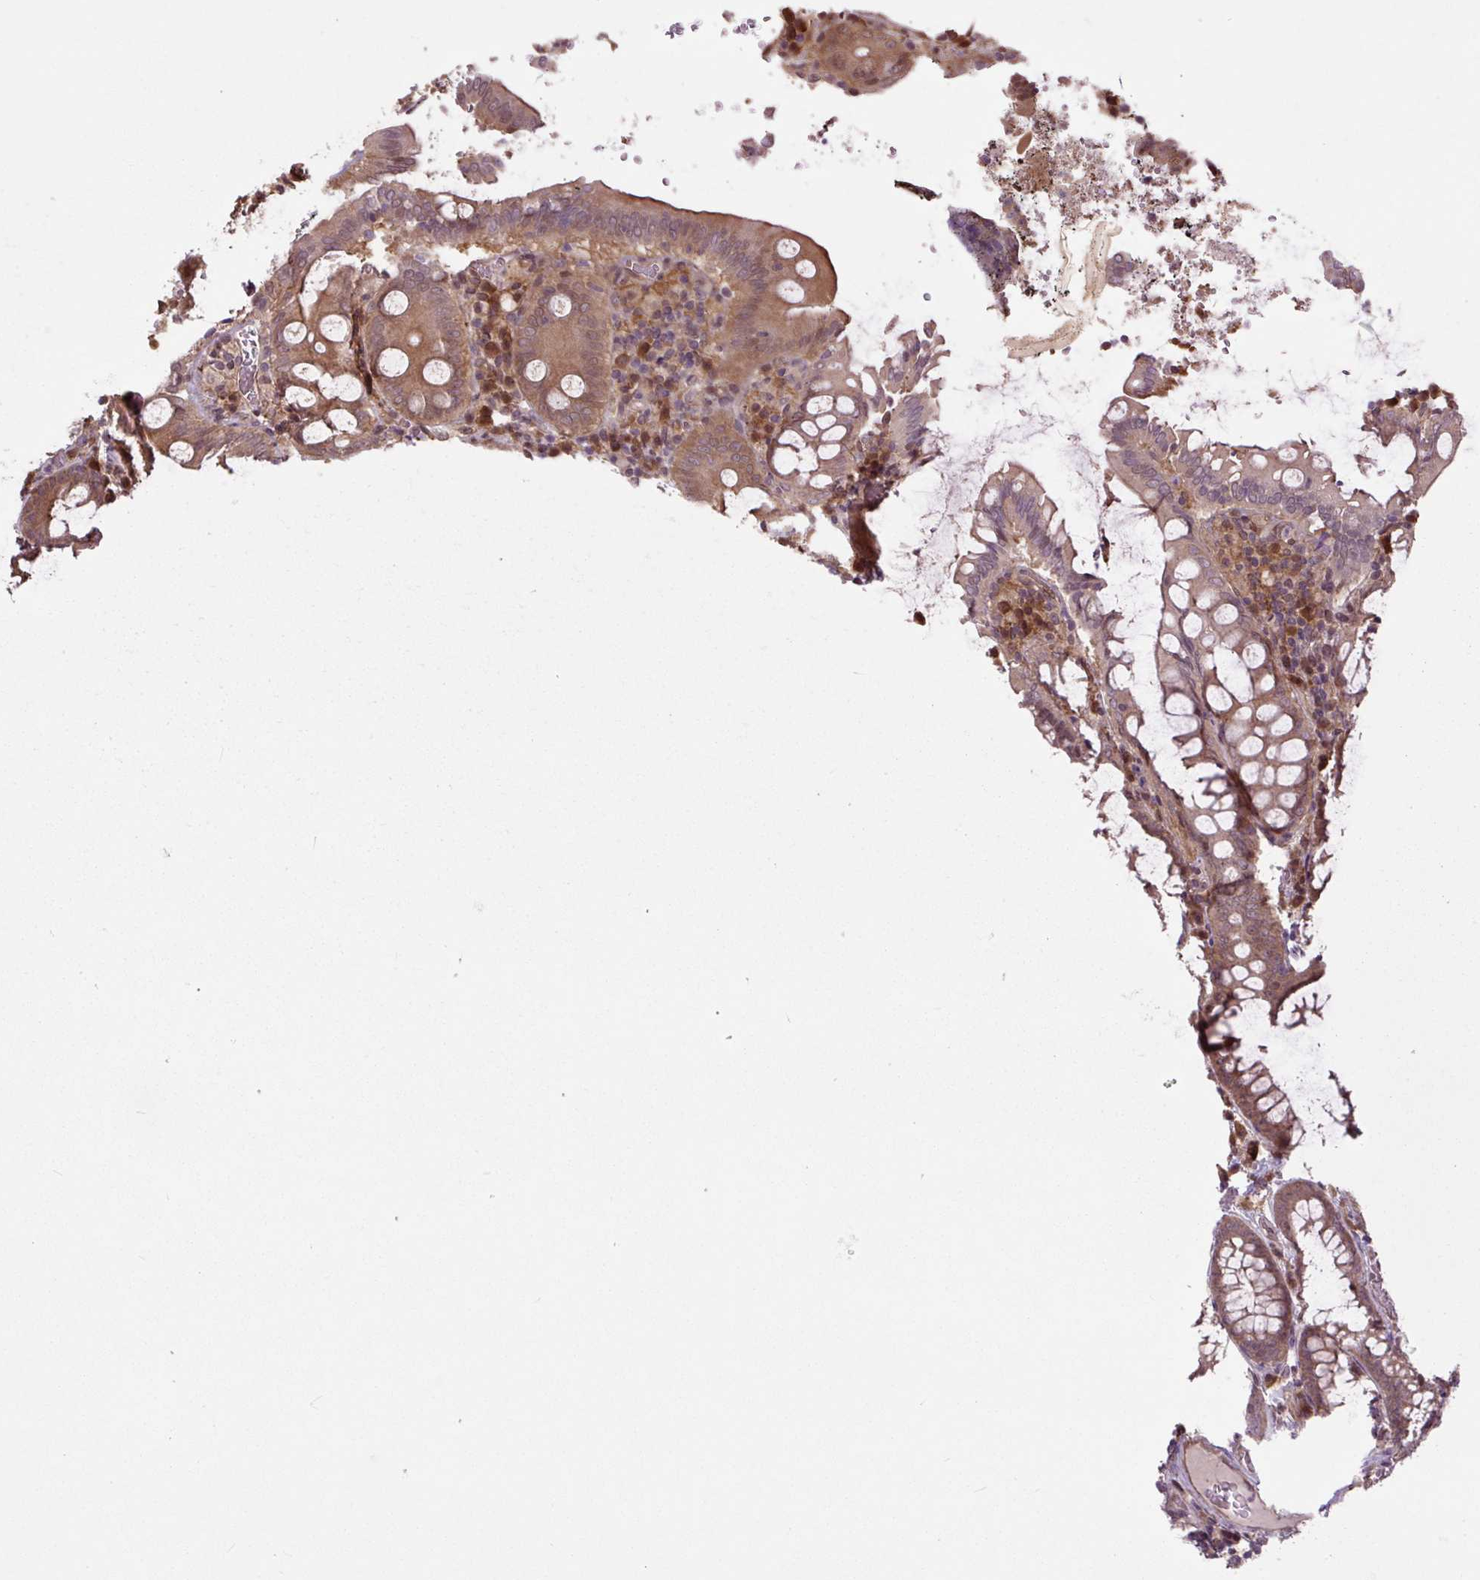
{"staining": {"intensity": "moderate", "quantity": ">75%", "location": "cytoplasmic/membranous"}, "tissue": "colorectal cancer", "cell_type": "Tumor cells", "image_type": "cancer", "snomed": [{"axis": "morphology", "description": "Adenocarcinoma, NOS"}, {"axis": "topography", "description": "Colon"}], "caption": "Immunohistochemical staining of human colorectal cancer (adenocarcinoma) shows medium levels of moderate cytoplasmic/membranous expression in about >75% of tumor cells. (Stains: DAB (3,3'-diaminobenzidine) in brown, nuclei in blue, Microscopy: brightfield microscopy at high magnification).", "gene": "TPT1", "patient": {"sex": "female", "age": 43}}